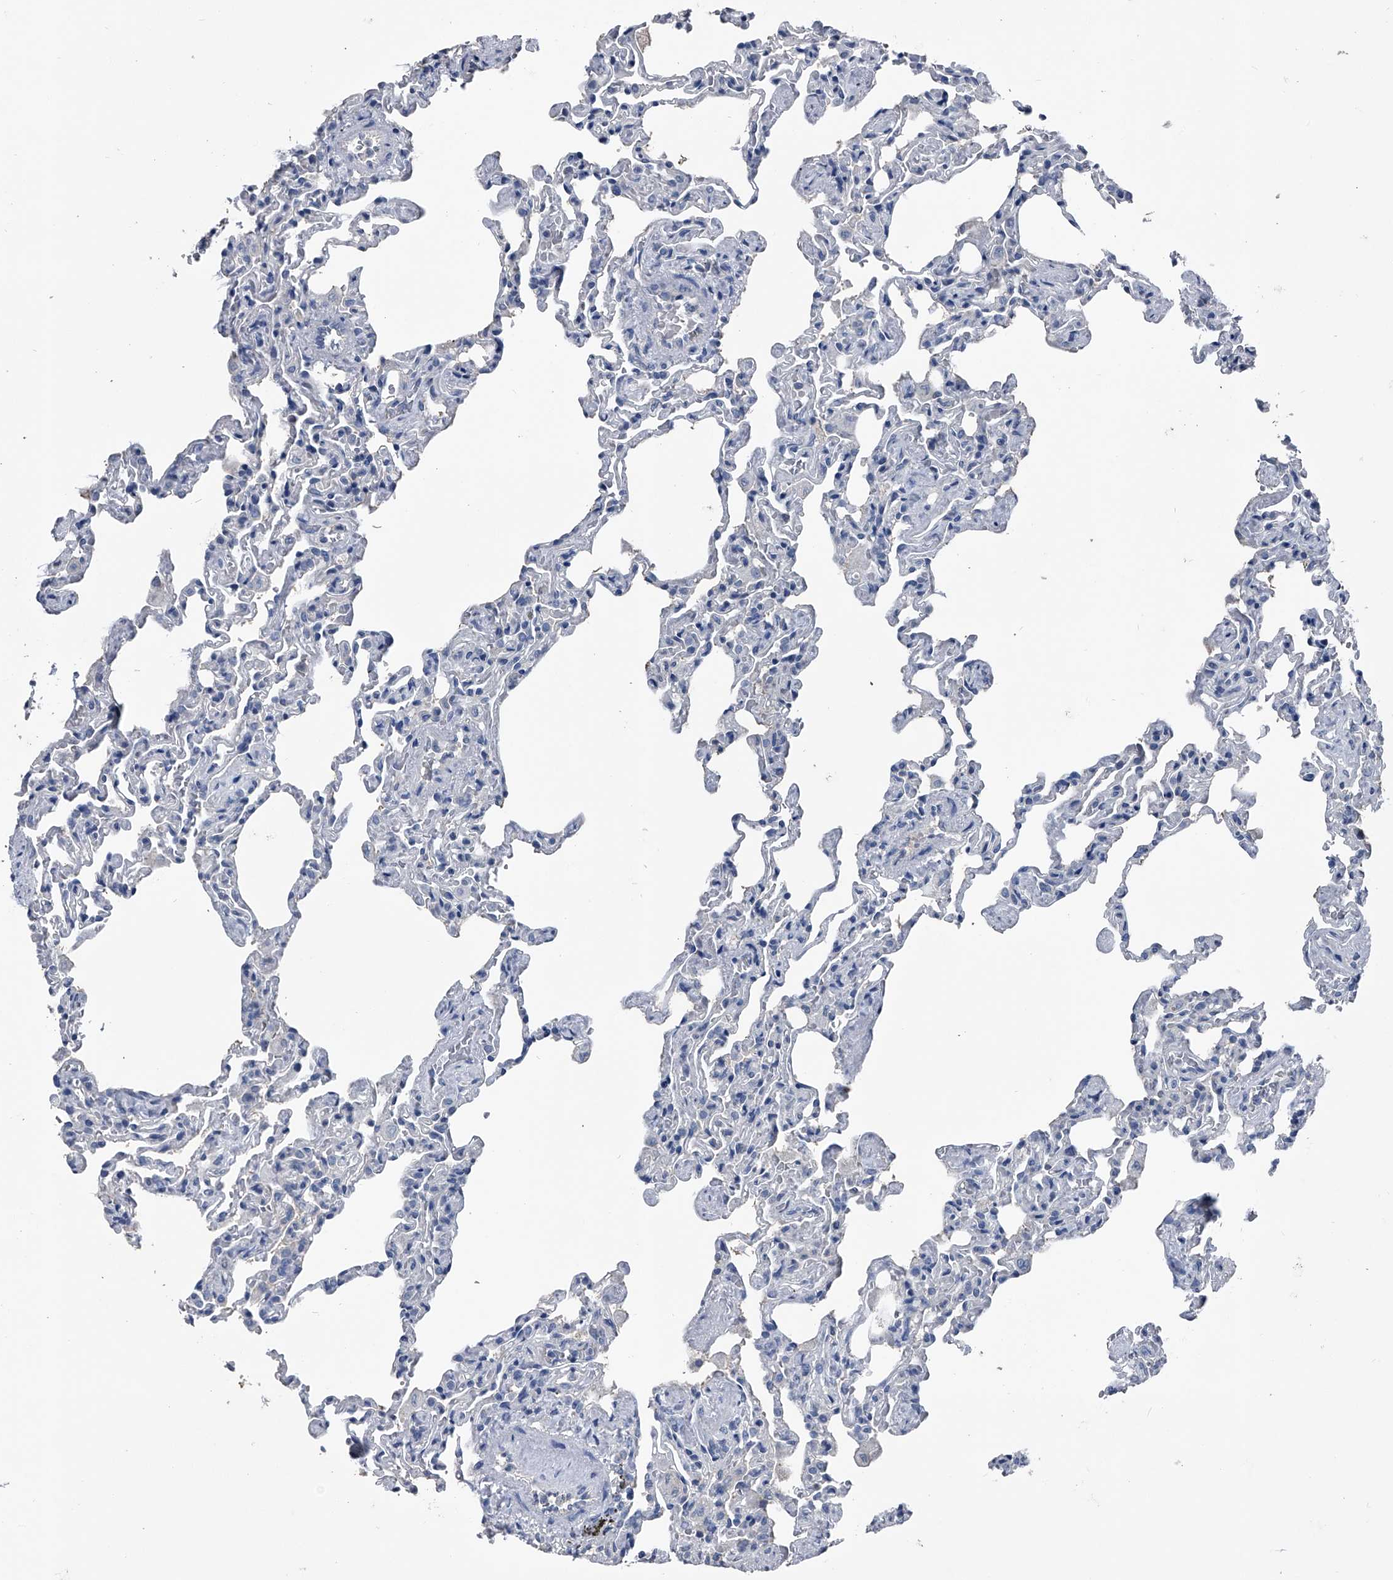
{"staining": {"intensity": "negative", "quantity": "none", "location": "none"}, "tissue": "lung", "cell_type": "Alveolar cells", "image_type": "normal", "snomed": [{"axis": "morphology", "description": "Normal tissue, NOS"}, {"axis": "topography", "description": "Lung"}], "caption": "High magnification brightfield microscopy of unremarkable lung stained with DAB (brown) and counterstained with hematoxylin (blue): alveolar cells show no significant staining. (Stains: DAB immunohistochemistry (IHC) with hematoxylin counter stain, Microscopy: brightfield microscopy at high magnification).", "gene": "KIF13A", "patient": {"sex": "male", "age": 20}}